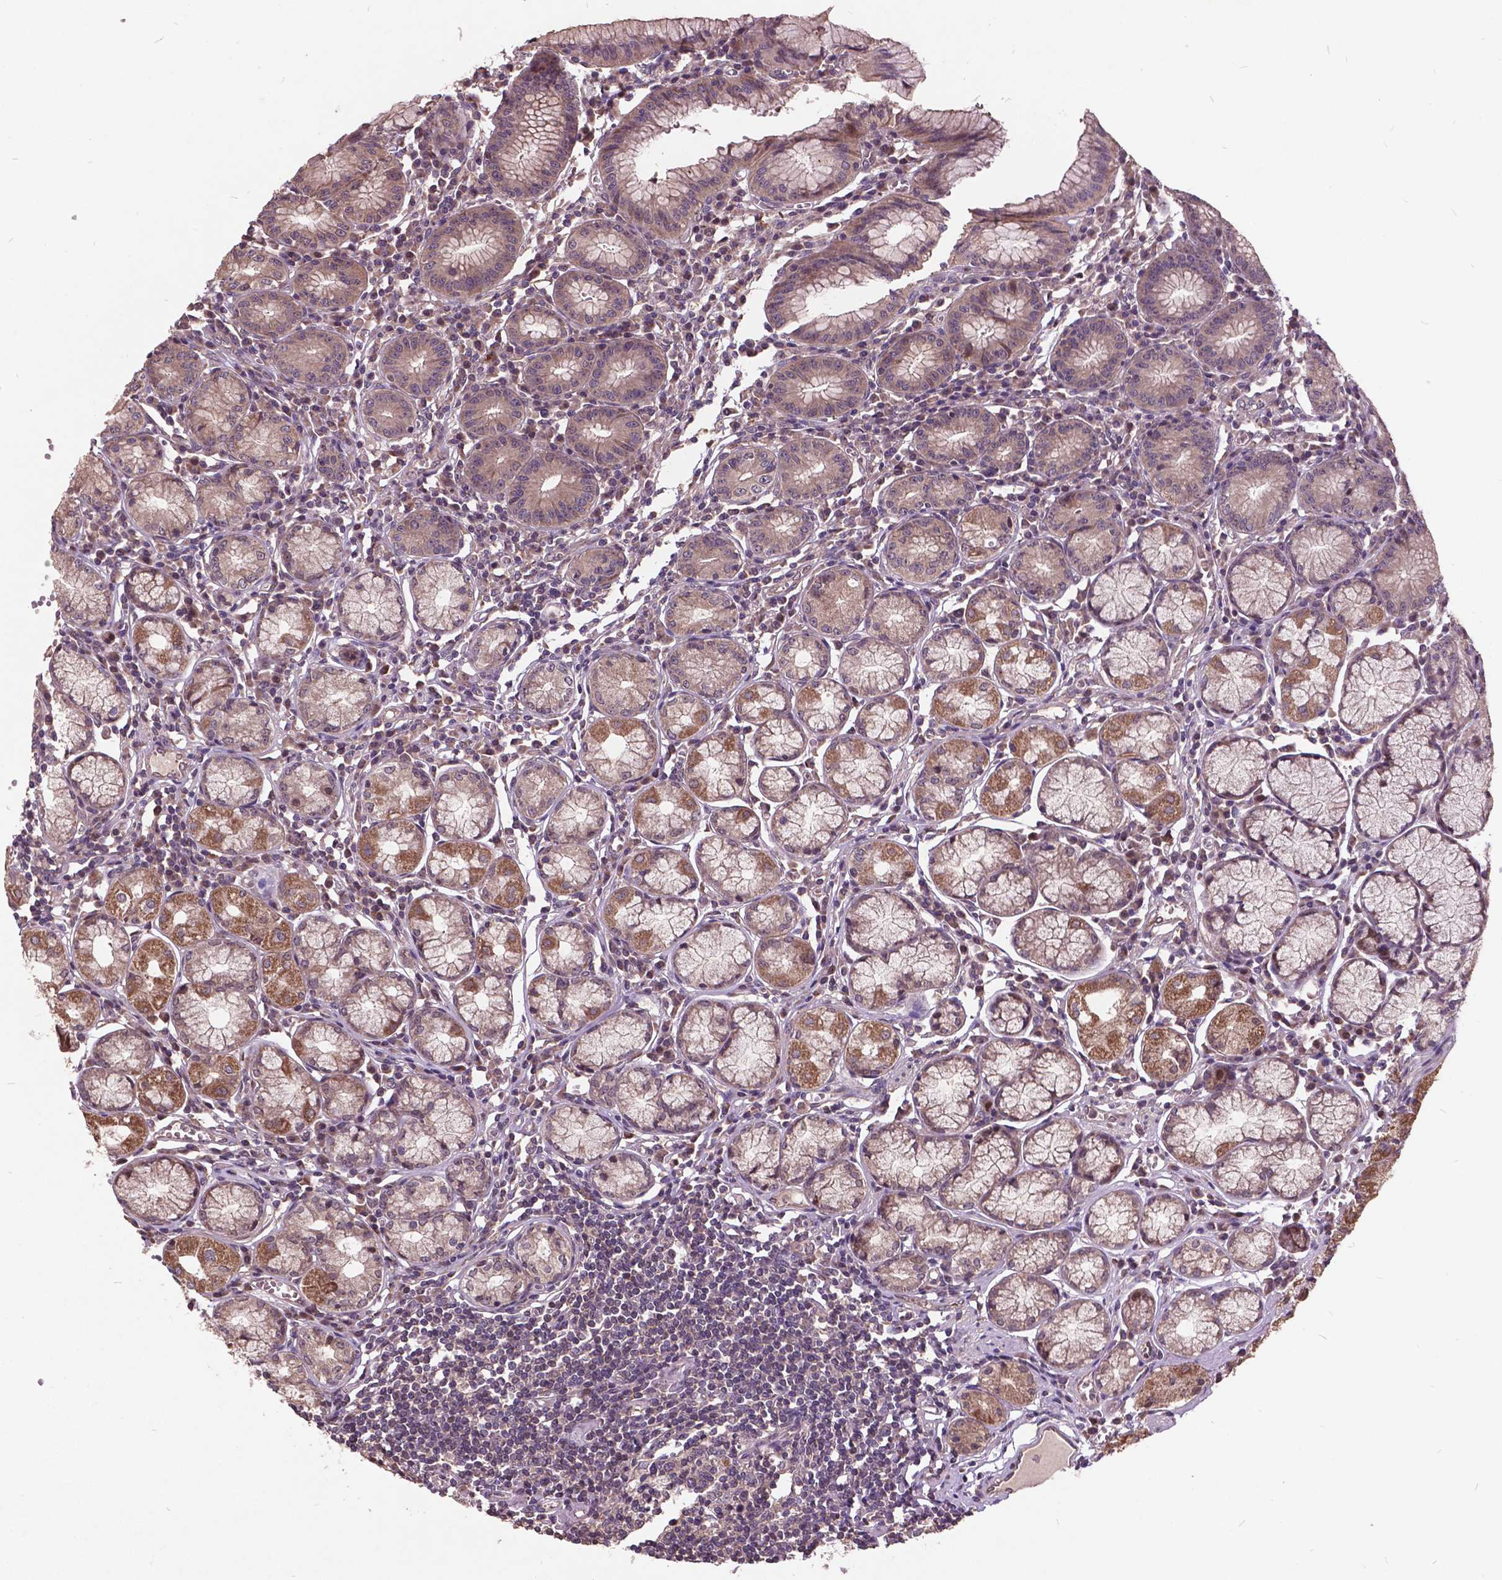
{"staining": {"intensity": "moderate", "quantity": "25%-75%", "location": "cytoplasmic/membranous"}, "tissue": "stomach", "cell_type": "Glandular cells", "image_type": "normal", "snomed": [{"axis": "morphology", "description": "Normal tissue, NOS"}, {"axis": "topography", "description": "Stomach"}], "caption": "Moderate cytoplasmic/membranous expression for a protein is appreciated in approximately 25%-75% of glandular cells of normal stomach using IHC.", "gene": "AP1S3", "patient": {"sex": "male", "age": 55}}